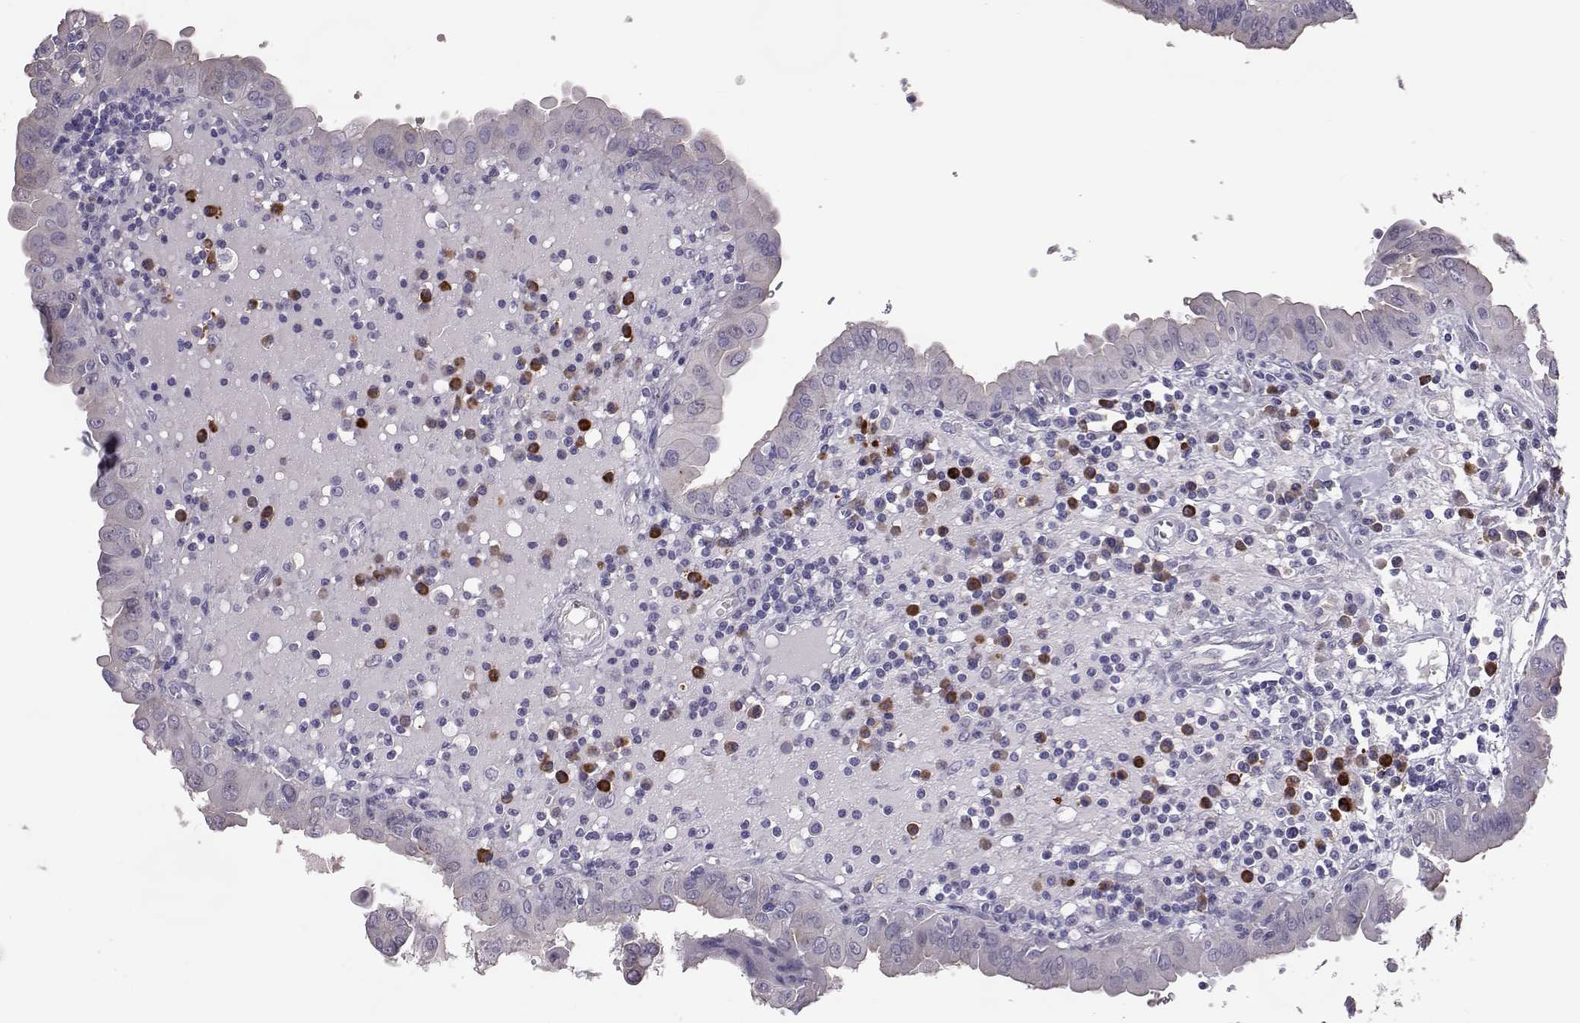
{"staining": {"intensity": "negative", "quantity": "none", "location": "none"}, "tissue": "thyroid cancer", "cell_type": "Tumor cells", "image_type": "cancer", "snomed": [{"axis": "morphology", "description": "Papillary adenocarcinoma, NOS"}, {"axis": "topography", "description": "Thyroid gland"}], "caption": "There is no significant staining in tumor cells of thyroid cancer.", "gene": "ADGRG5", "patient": {"sex": "female", "age": 37}}